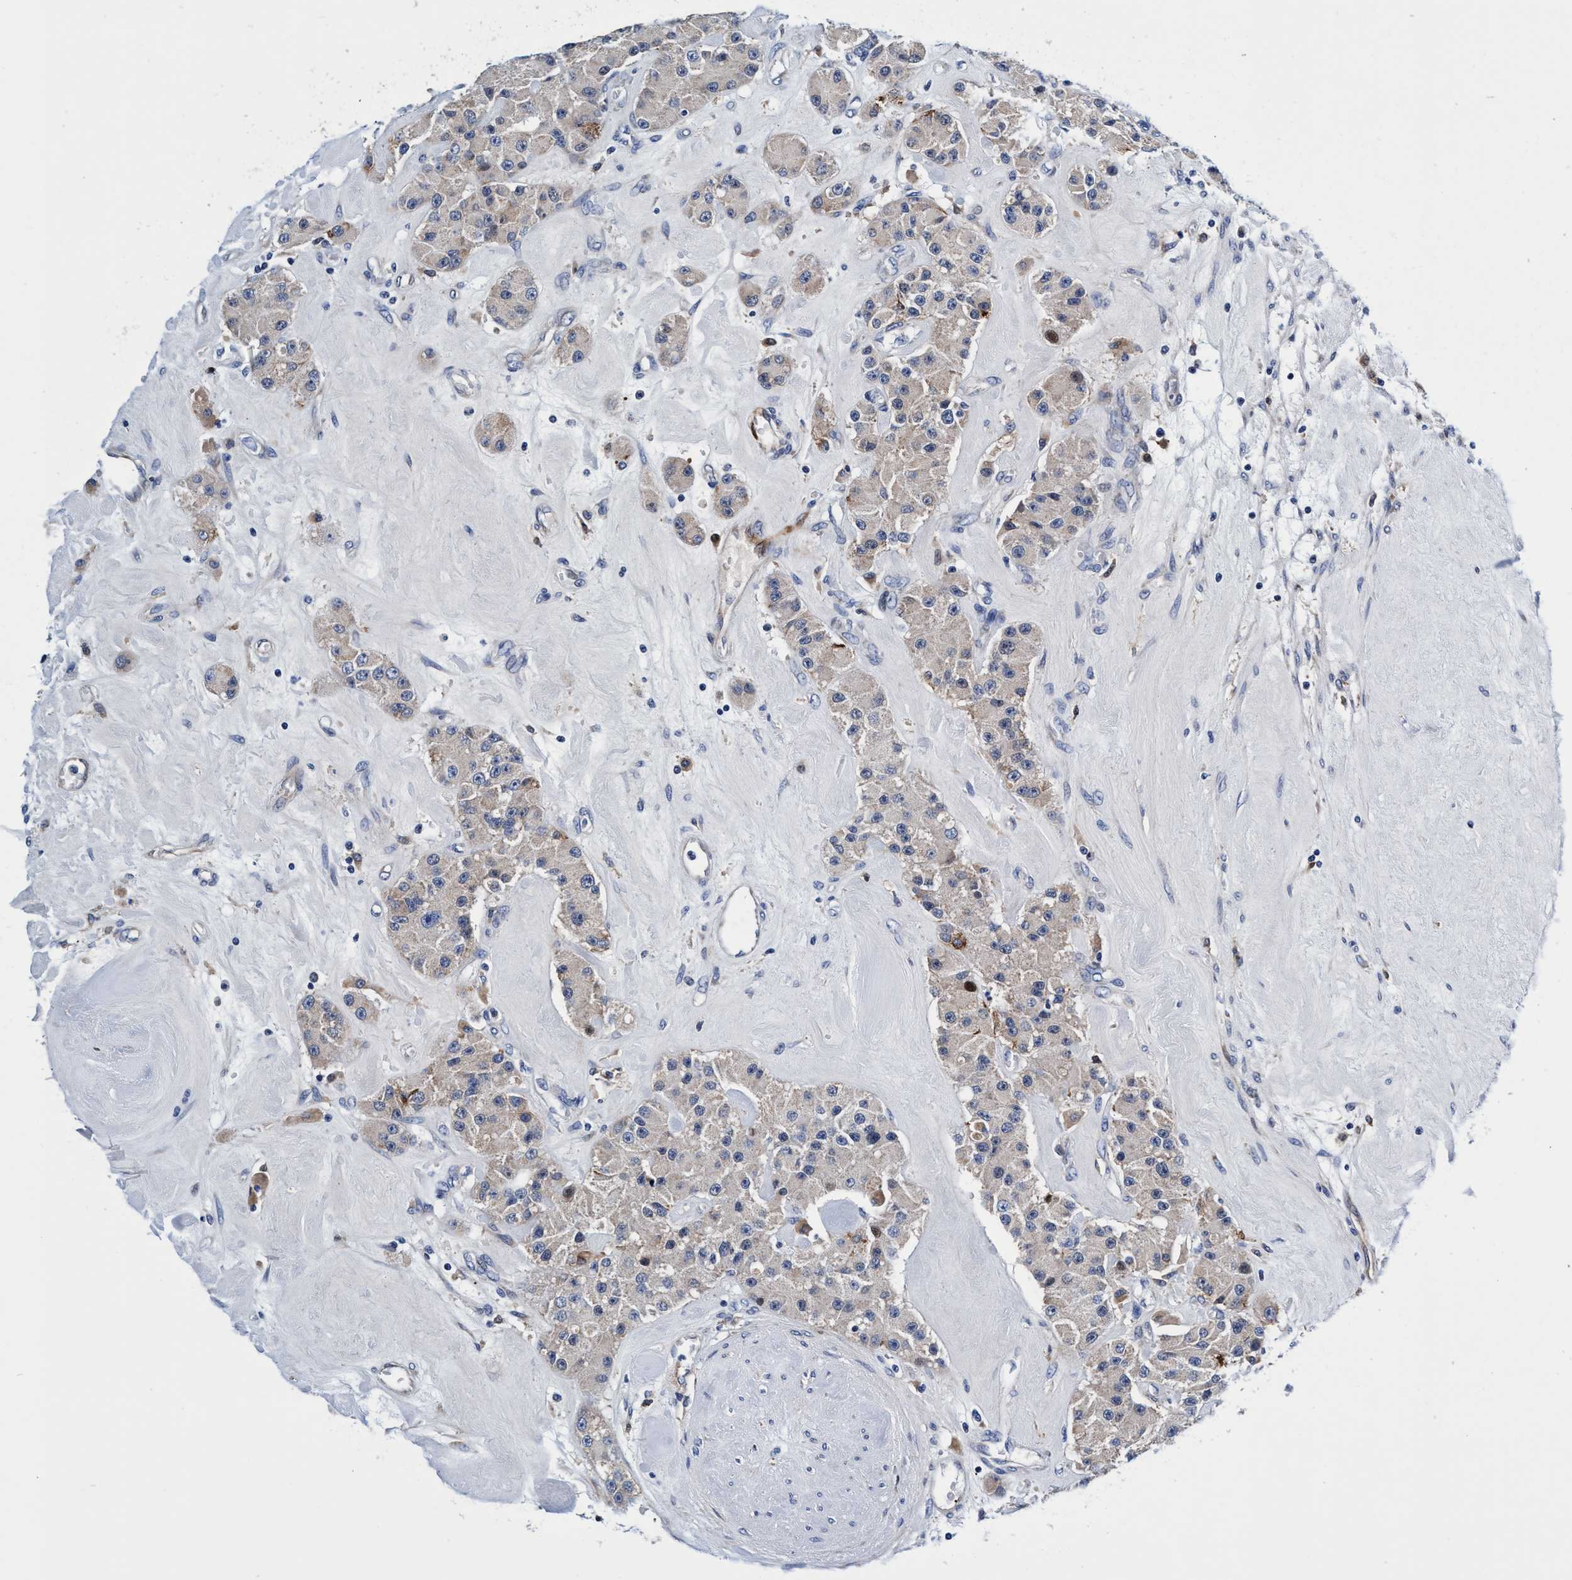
{"staining": {"intensity": "negative", "quantity": "none", "location": "none"}, "tissue": "carcinoid", "cell_type": "Tumor cells", "image_type": "cancer", "snomed": [{"axis": "morphology", "description": "Carcinoid, malignant, NOS"}, {"axis": "topography", "description": "Pancreas"}], "caption": "Immunohistochemistry micrograph of neoplastic tissue: carcinoid stained with DAB (3,3'-diaminobenzidine) reveals no significant protein staining in tumor cells. (IHC, brightfield microscopy, high magnification).", "gene": "UBALD2", "patient": {"sex": "male", "age": 41}}